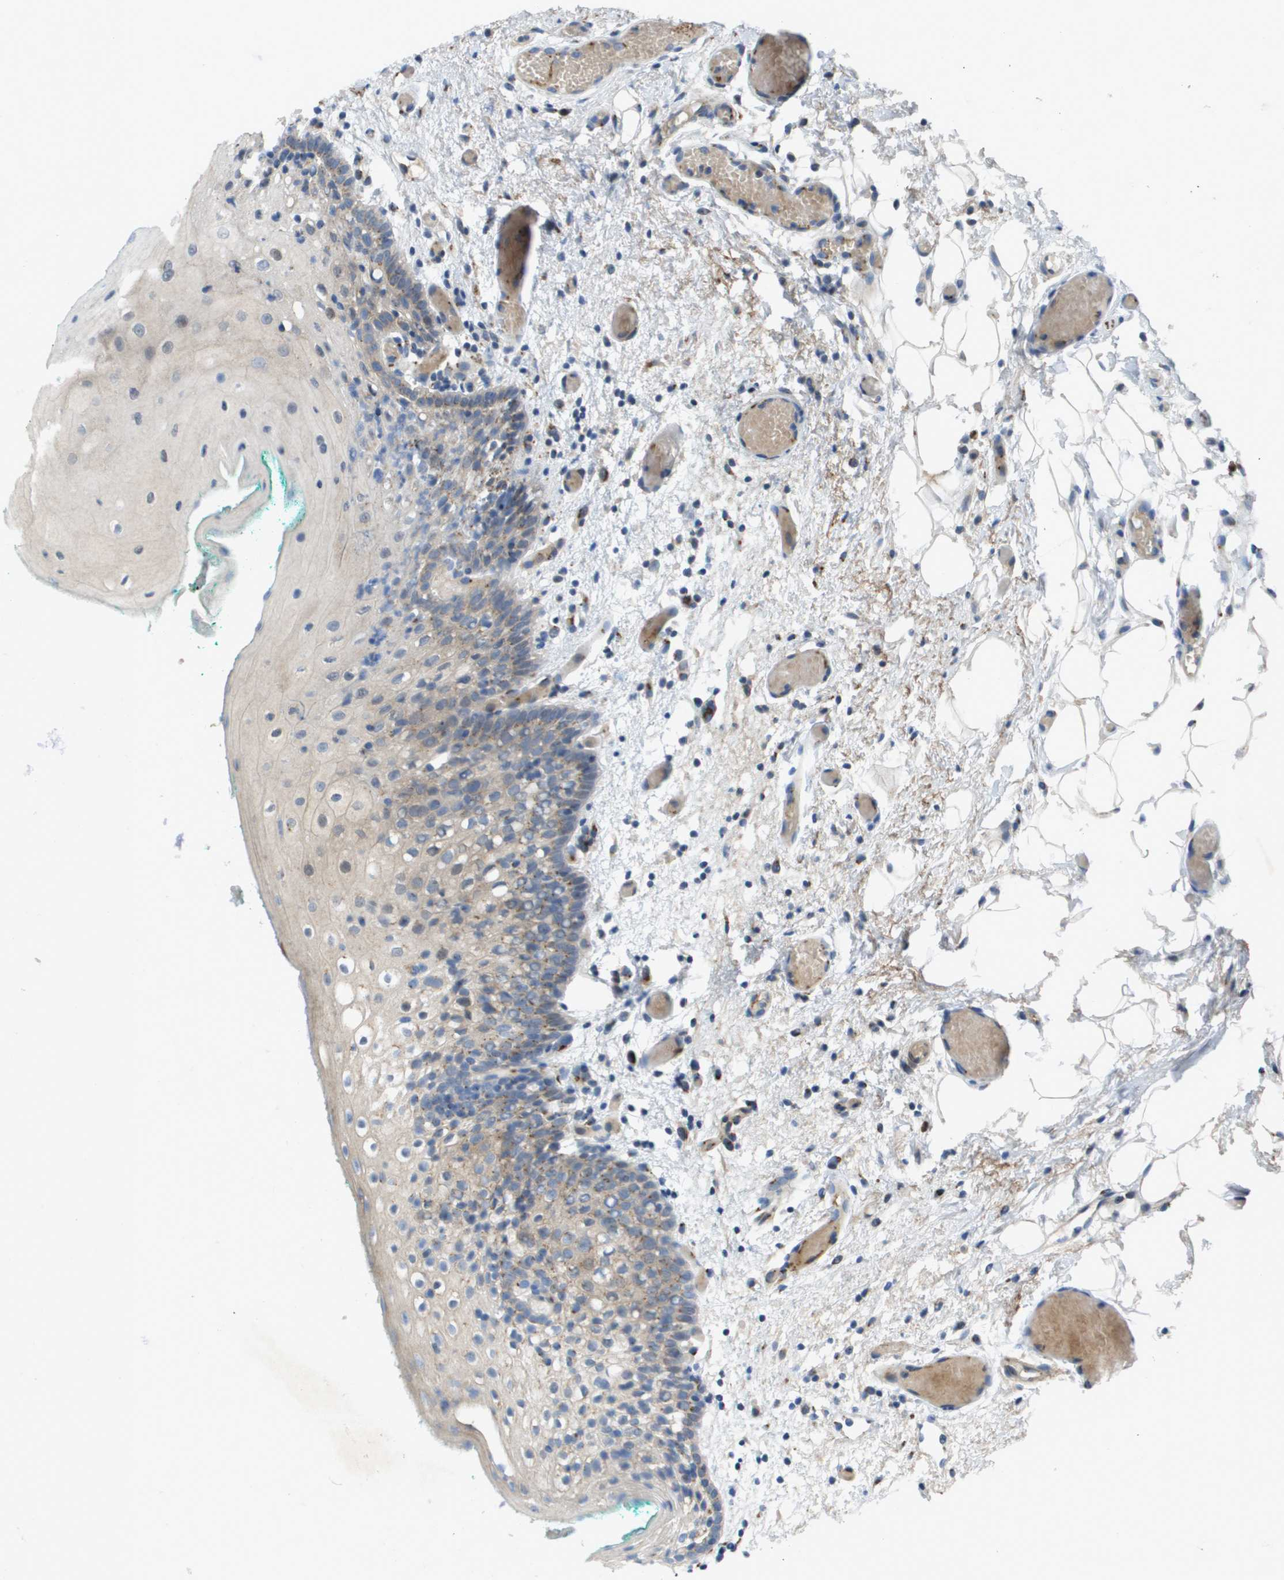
{"staining": {"intensity": "moderate", "quantity": "25%-75%", "location": "cytoplasmic/membranous"}, "tissue": "oral mucosa", "cell_type": "Squamous epithelial cells", "image_type": "normal", "snomed": [{"axis": "morphology", "description": "Normal tissue, NOS"}, {"axis": "morphology", "description": "Squamous cell carcinoma, NOS"}, {"axis": "topography", "description": "Oral tissue"}, {"axis": "topography", "description": "Salivary gland"}, {"axis": "topography", "description": "Head-Neck"}], "caption": "Immunohistochemistry photomicrograph of unremarkable oral mucosa: human oral mucosa stained using immunohistochemistry (IHC) demonstrates medium levels of moderate protein expression localized specifically in the cytoplasmic/membranous of squamous epithelial cells, appearing as a cytoplasmic/membranous brown color.", "gene": "QSOX2", "patient": {"sex": "female", "age": 62}}